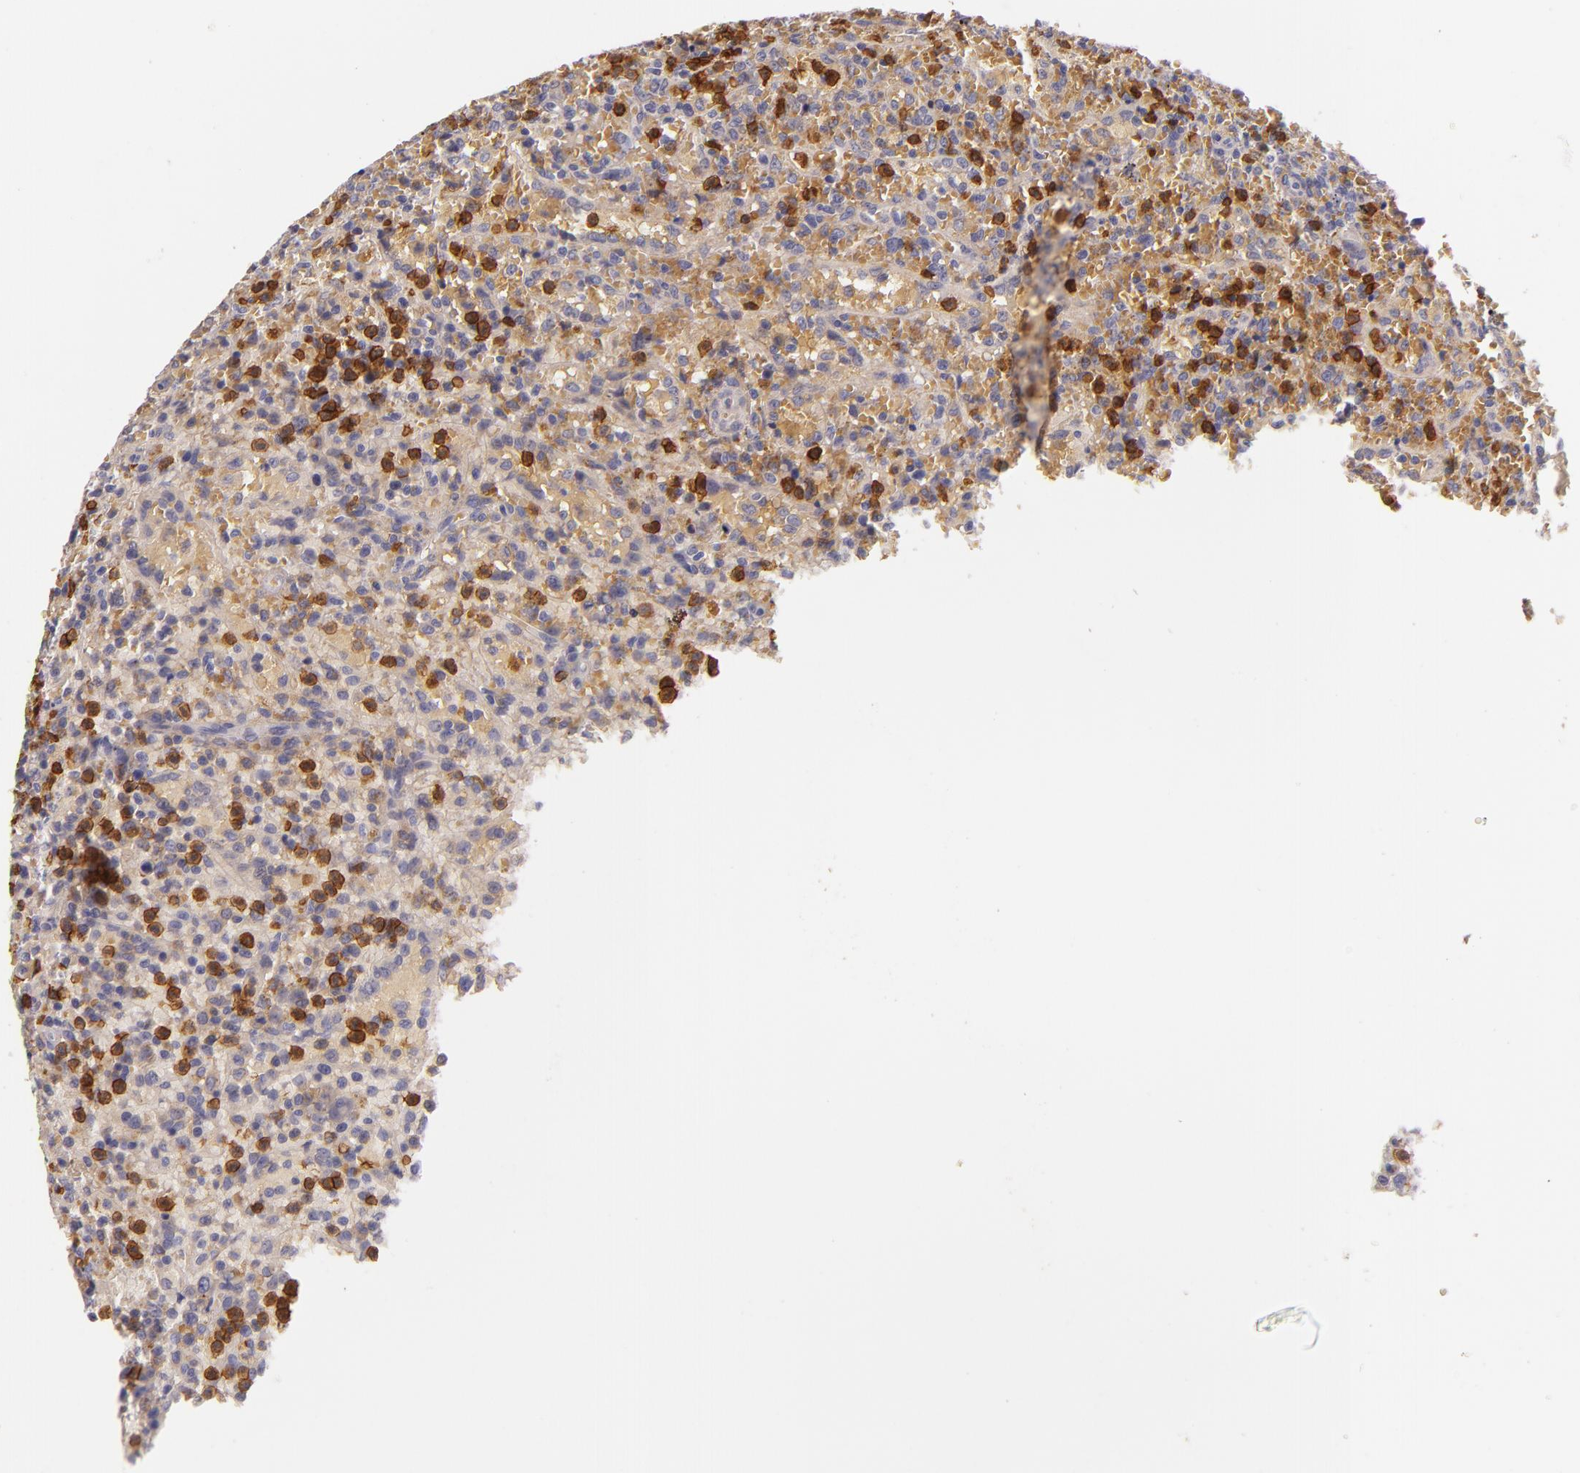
{"staining": {"intensity": "moderate", "quantity": "<25%", "location": "cytoplasmic/membranous"}, "tissue": "lymphoma", "cell_type": "Tumor cells", "image_type": "cancer", "snomed": [{"axis": "morphology", "description": "Malignant lymphoma, non-Hodgkin's type, High grade"}, {"axis": "topography", "description": "Spleen"}, {"axis": "topography", "description": "Lymph node"}], "caption": "Lymphoma stained for a protein (brown) demonstrates moderate cytoplasmic/membranous positive staining in approximately <25% of tumor cells.", "gene": "C5AR1", "patient": {"sex": "female", "age": 70}}